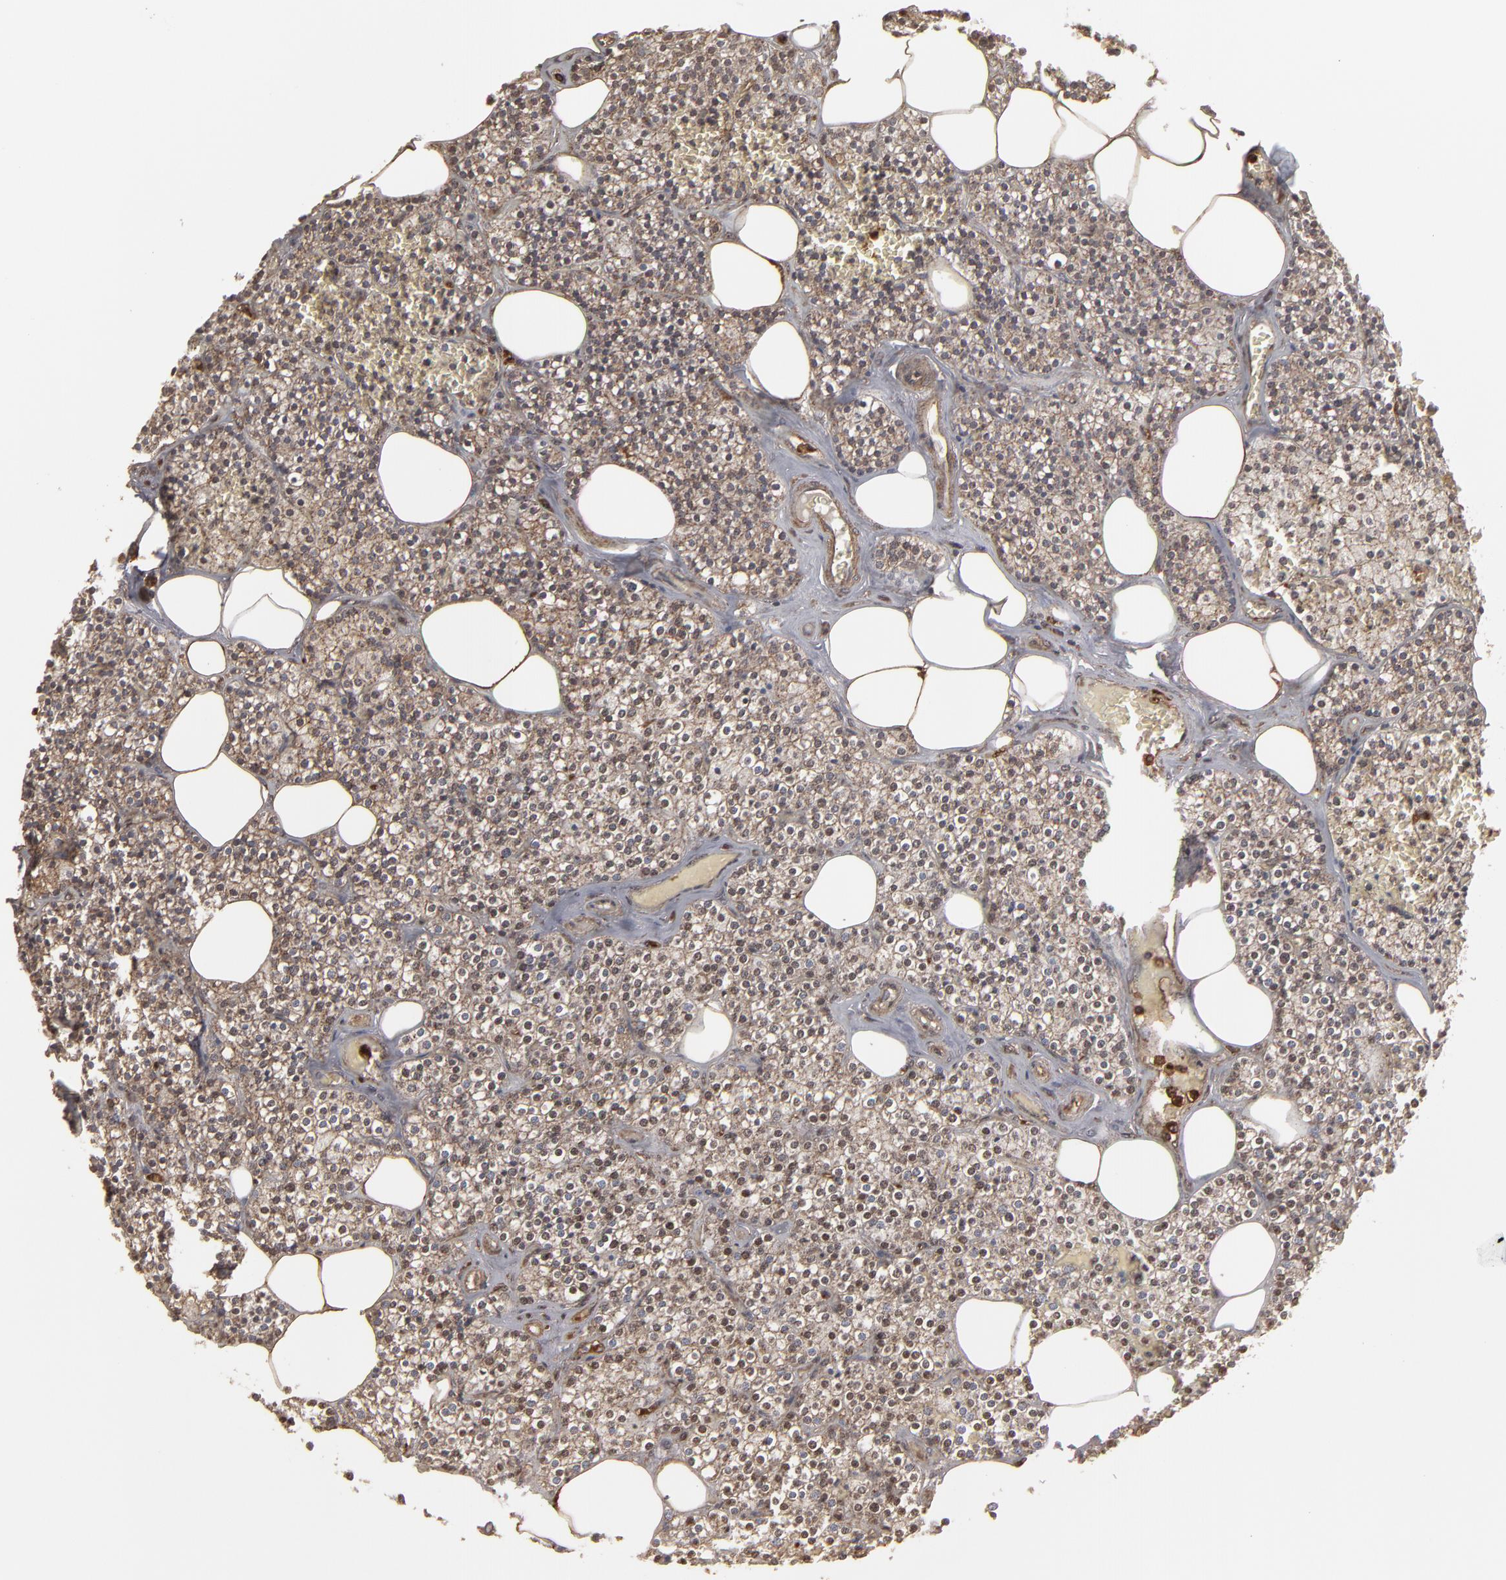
{"staining": {"intensity": "moderate", "quantity": "25%-75%", "location": "cytoplasmic/membranous,nuclear"}, "tissue": "parathyroid gland", "cell_type": "Glandular cells", "image_type": "normal", "snomed": [{"axis": "morphology", "description": "Normal tissue, NOS"}, {"axis": "topography", "description": "Parathyroid gland"}], "caption": "A photomicrograph showing moderate cytoplasmic/membranous,nuclear staining in approximately 25%-75% of glandular cells in benign parathyroid gland, as visualized by brown immunohistochemical staining.", "gene": "RO60", "patient": {"sex": "male", "age": 51}}